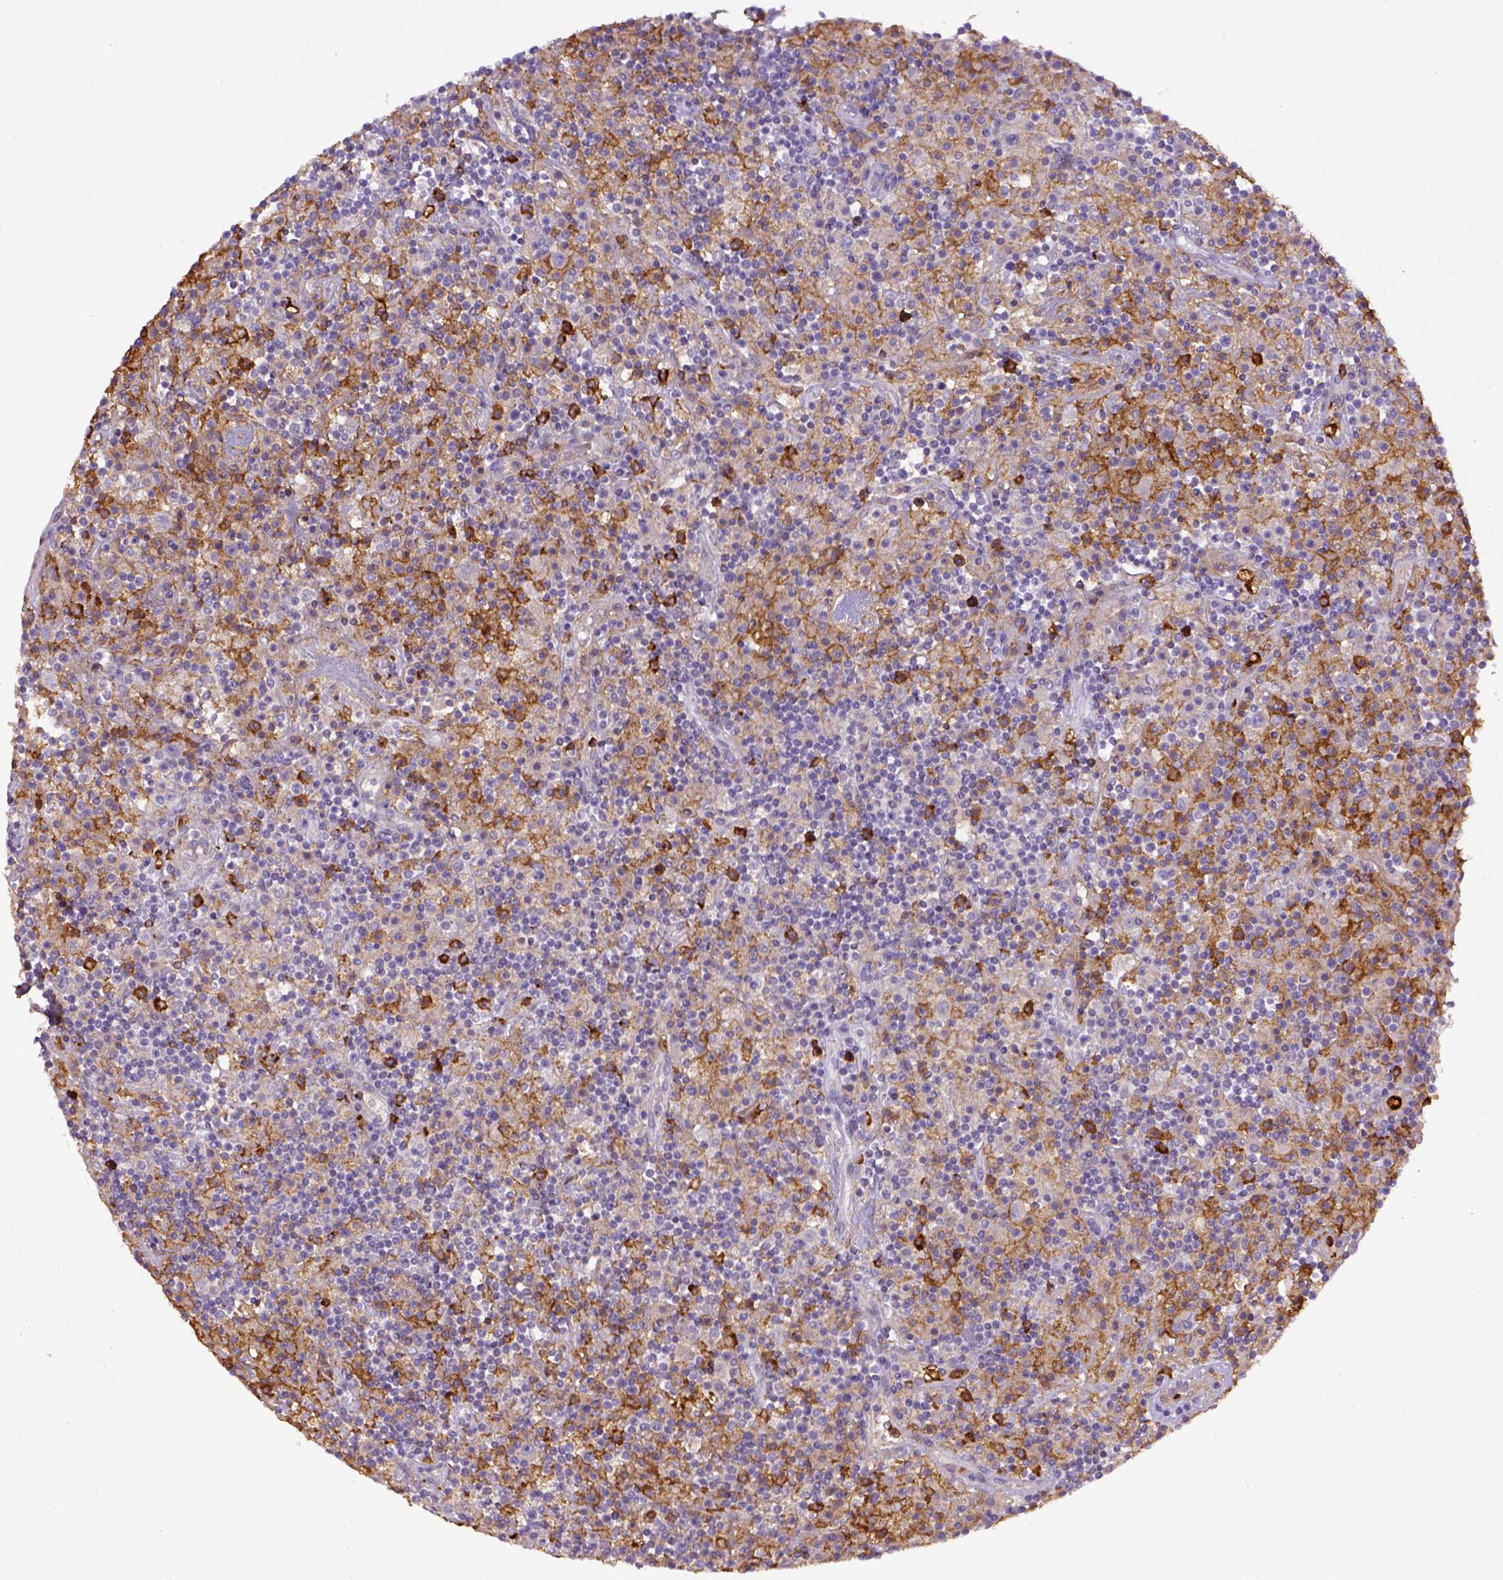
{"staining": {"intensity": "negative", "quantity": "none", "location": "none"}, "tissue": "lymphoma", "cell_type": "Tumor cells", "image_type": "cancer", "snomed": [{"axis": "morphology", "description": "Hodgkin's disease, NOS"}, {"axis": "topography", "description": "Lymph node"}], "caption": "This image is of Hodgkin's disease stained with immunohistochemistry (IHC) to label a protein in brown with the nuclei are counter-stained blue. There is no expression in tumor cells.", "gene": "ITGAM", "patient": {"sex": "male", "age": 70}}